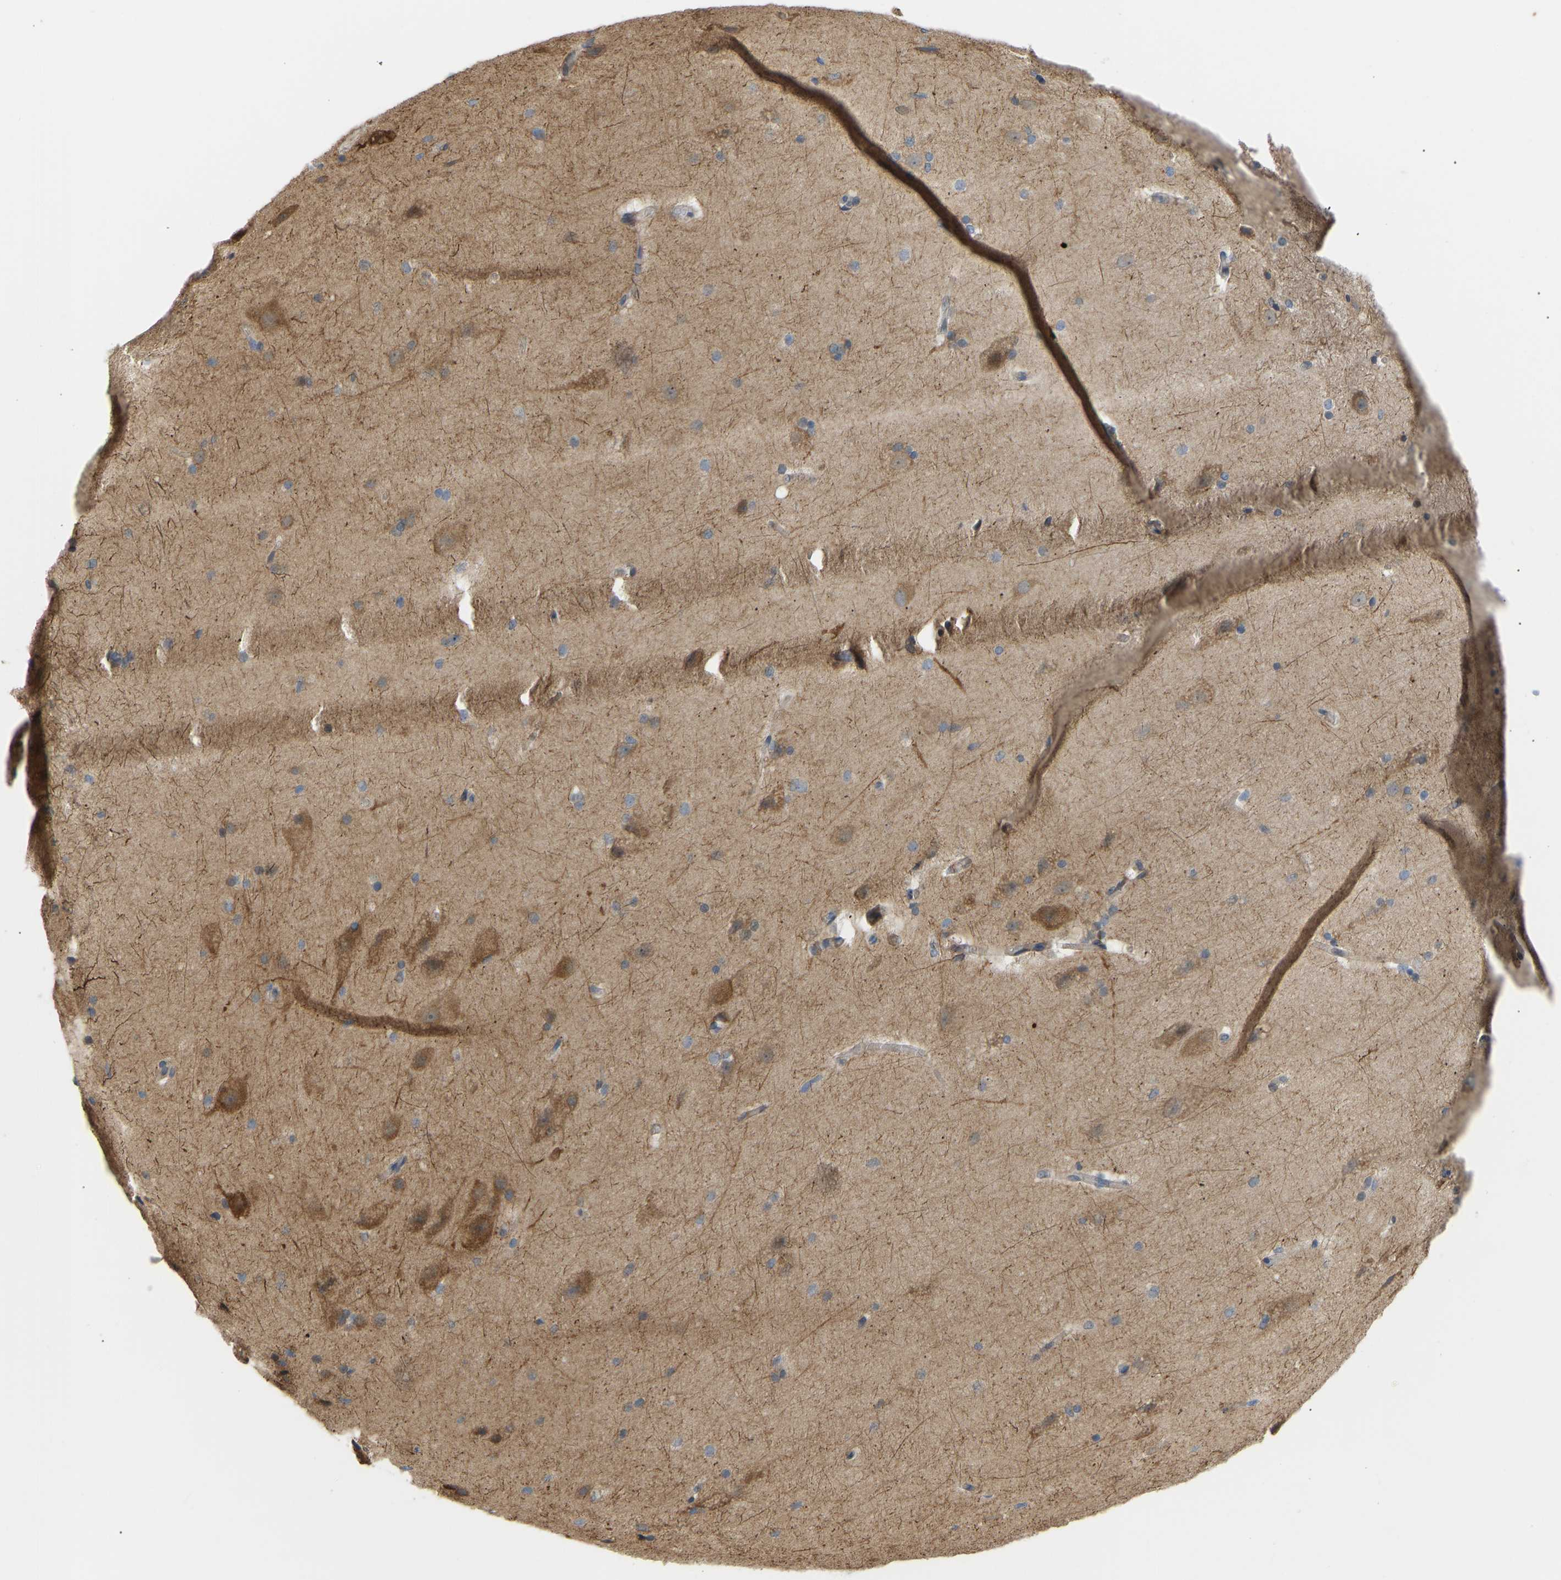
{"staining": {"intensity": "weak", "quantity": ">75%", "location": "cytoplasmic/membranous"}, "tissue": "cerebral cortex", "cell_type": "Endothelial cells", "image_type": "normal", "snomed": [{"axis": "morphology", "description": "Normal tissue, NOS"}, {"axis": "topography", "description": "Cerebral cortex"}, {"axis": "topography", "description": "Hippocampus"}], "caption": "A brown stain highlights weak cytoplasmic/membranous staining of a protein in endothelial cells of unremarkable cerebral cortex.", "gene": "BEND3", "patient": {"sex": "female", "age": 19}}